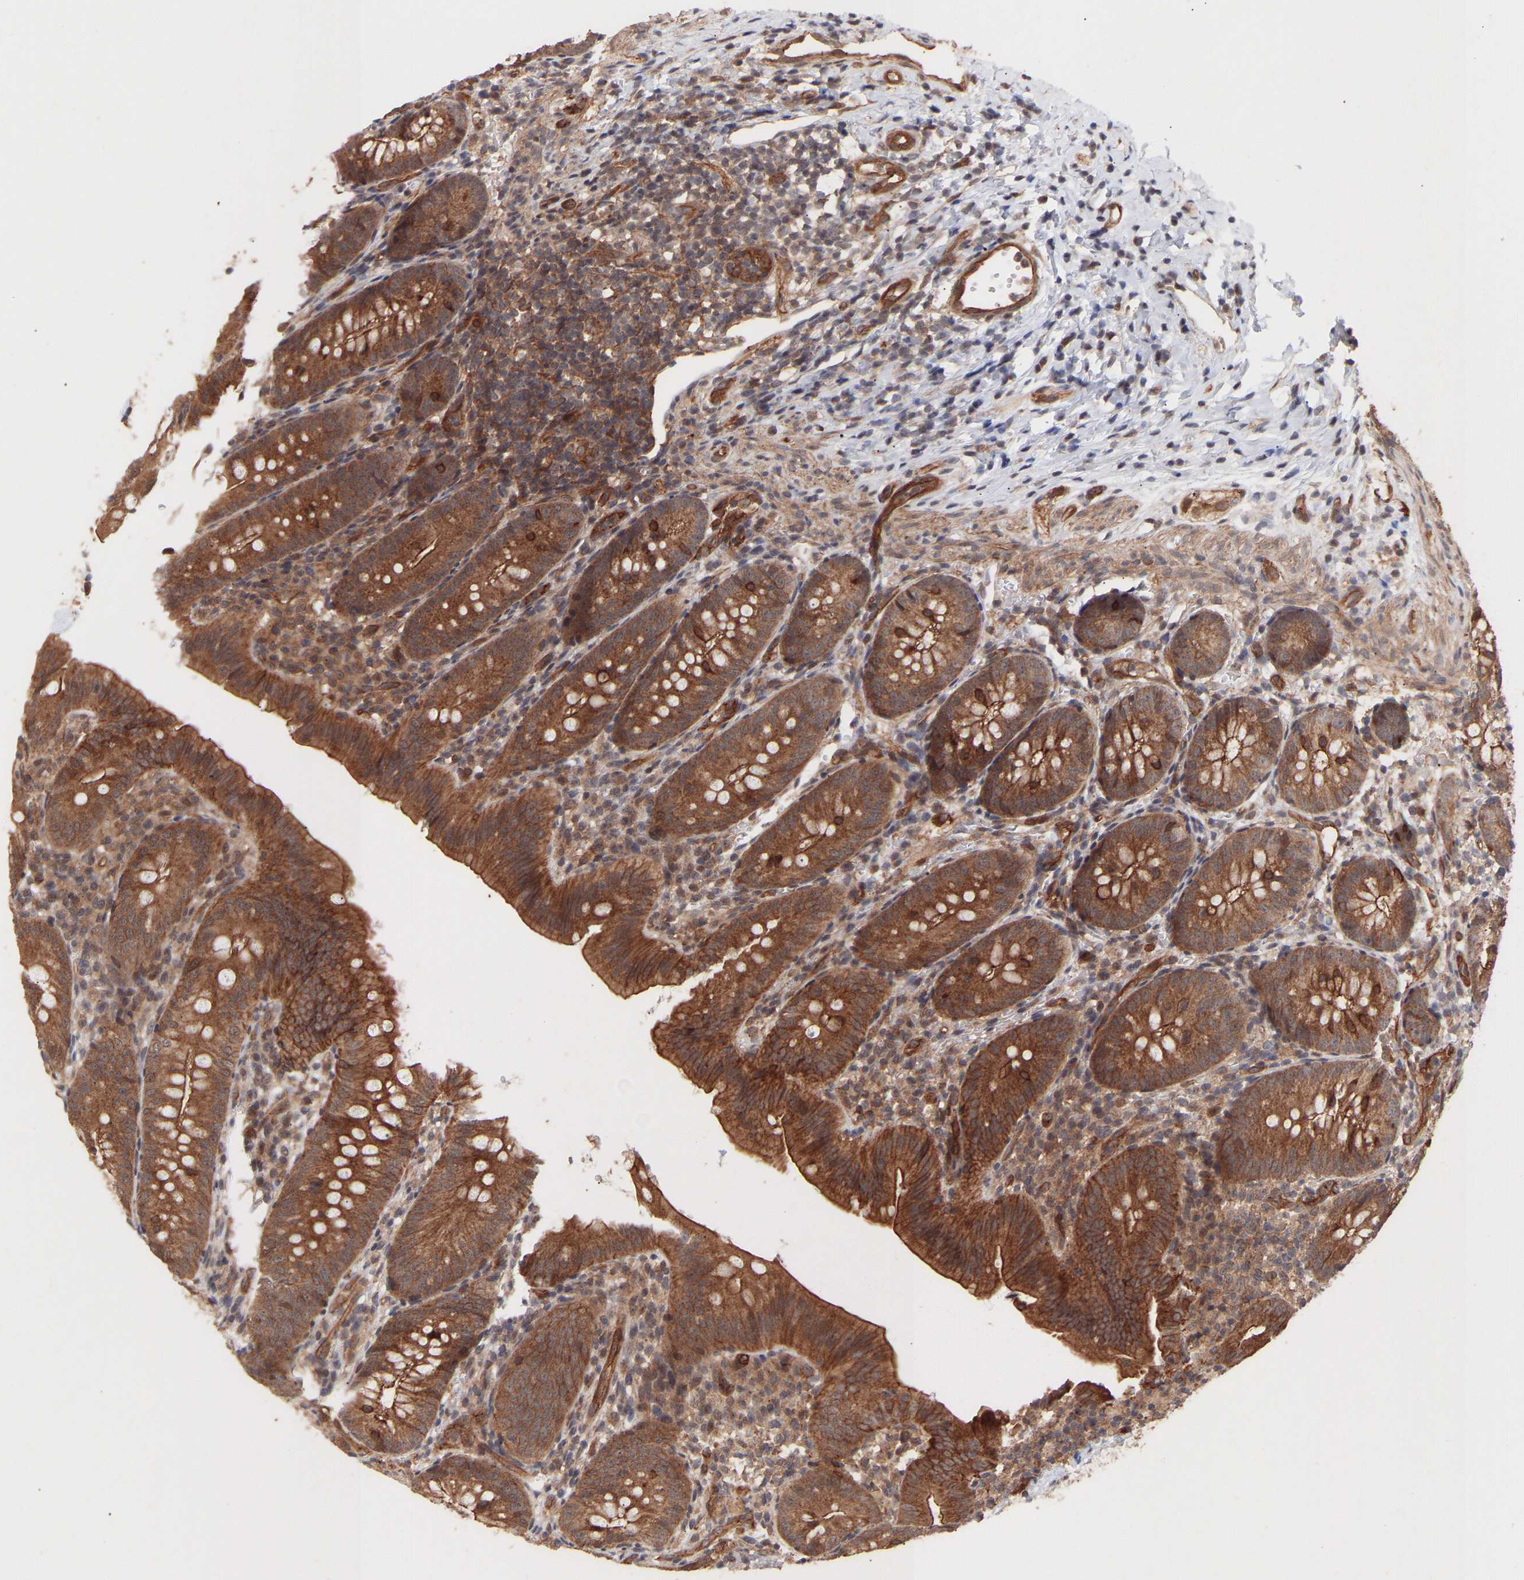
{"staining": {"intensity": "strong", "quantity": ">75%", "location": "cytoplasmic/membranous"}, "tissue": "appendix", "cell_type": "Glandular cells", "image_type": "normal", "snomed": [{"axis": "morphology", "description": "Normal tissue, NOS"}, {"axis": "topography", "description": "Appendix"}], "caption": "A high-resolution image shows immunohistochemistry (IHC) staining of benign appendix, which shows strong cytoplasmic/membranous staining in about >75% of glandular cells. (Brightfield microscopy of DAB IHC at high magnification).", "gene": "PDLIM5", "patient": {"sex": "male", "age": 1}}